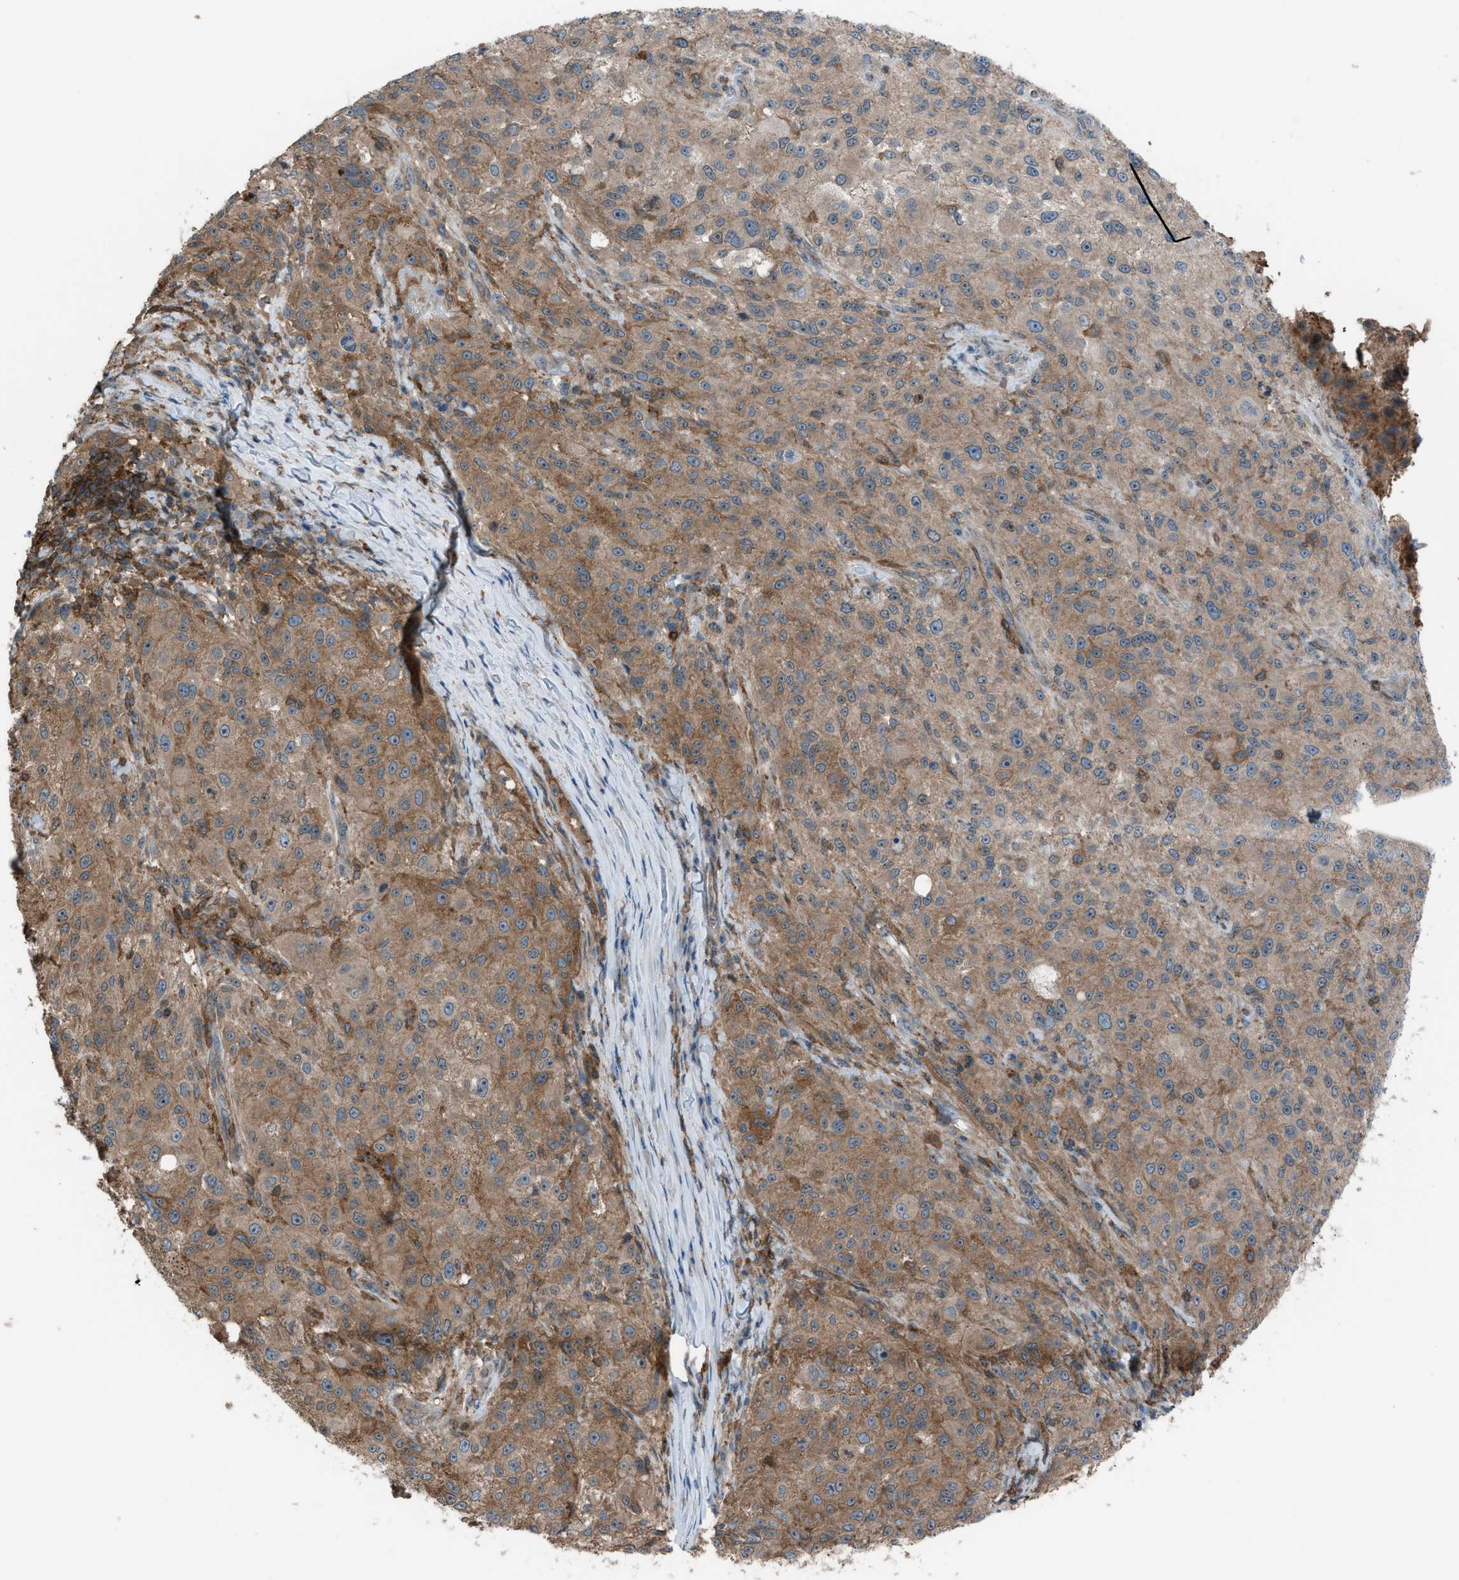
{"staining": {"intensity": "moderate", "quantity": ">75%", "location": "cytoplasmic/membranous"}, "tissue": "melanoma", "cell_type": "Tumor cells", "image_type": "cancer", "snomed": [{"axis": "morphology", "description": "Necrosis, NOS"}, {"axis": "morphology", "description": "Malignant melanoma, NOS"}, {"axis": "topography", "description": "Skin"}], "caption": "Immunohistochemistry staining of malignant melanoma, which displays medium levels of moderate cytoplasmic/membranous expression in about >75% of tumor cells indicating moderate cytoplasmic/membranous protein positivity. The staining was performed using DAB (3,3'-diaminobenzidine) (brown) for protein detection and nuclei were counterstained in hematoxylin (blue).", "gene": "DYRK1A", "patient": {"sex": "female", "age": 87}}